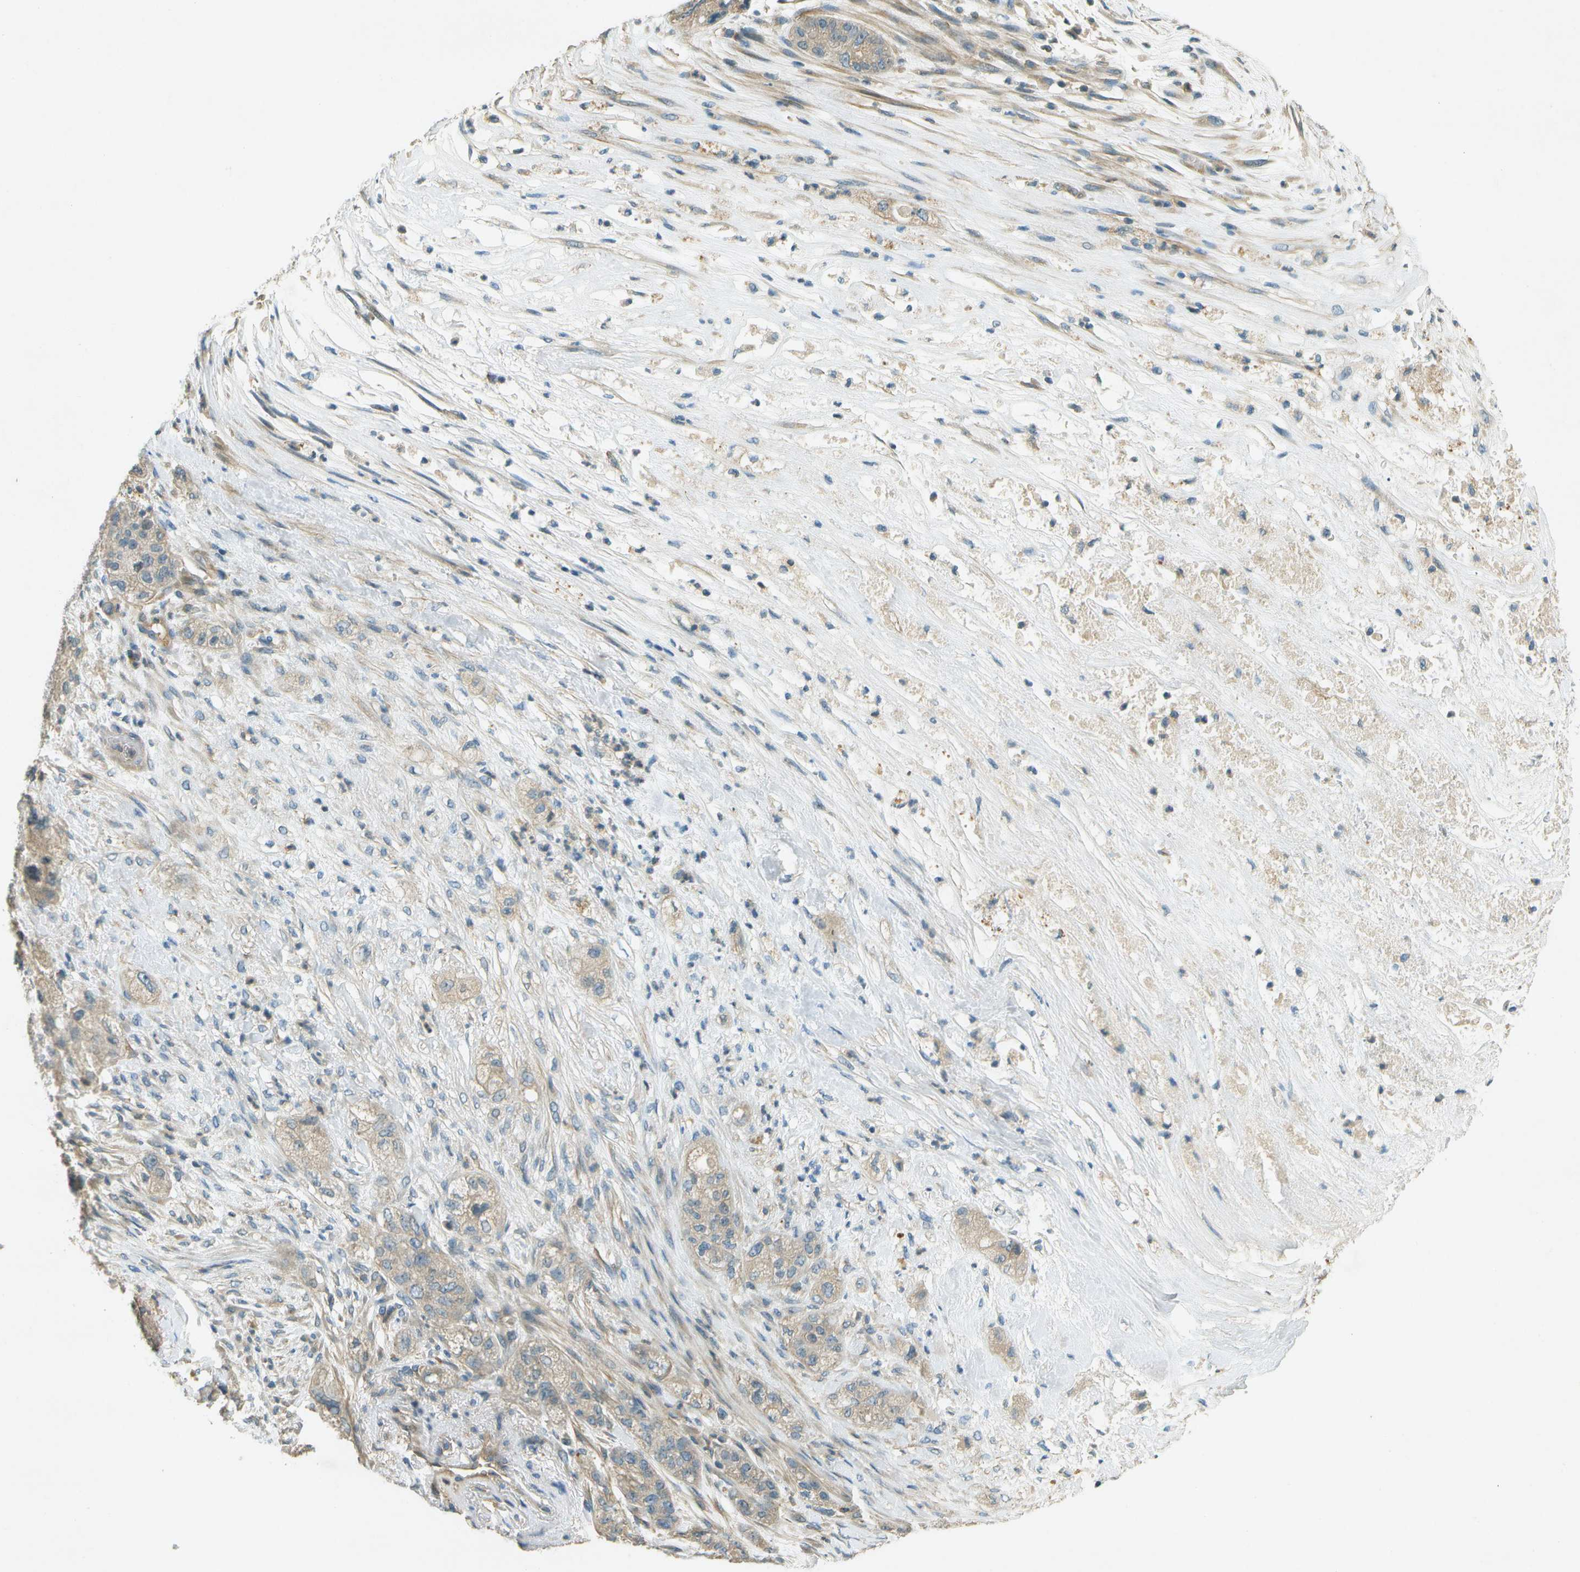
{"staining": {"intensity": "negative", "quantity": "none", "location": "none"}, "tissue": "pancreatic cancer", "cell_type": "Tumor cells", "image_type": "cancer", "snomed": [{"axis": "morphology", "description": "Adenocarcinoma, NOS"}, {"axis": "topography", "description": "Pancreas"}], "caption": "Tumor cells show no significant protein staining in adenocarcinoma (pancreatic).", "gene": "NUDT4", "patient": {"sex": "female", "age": 78}}